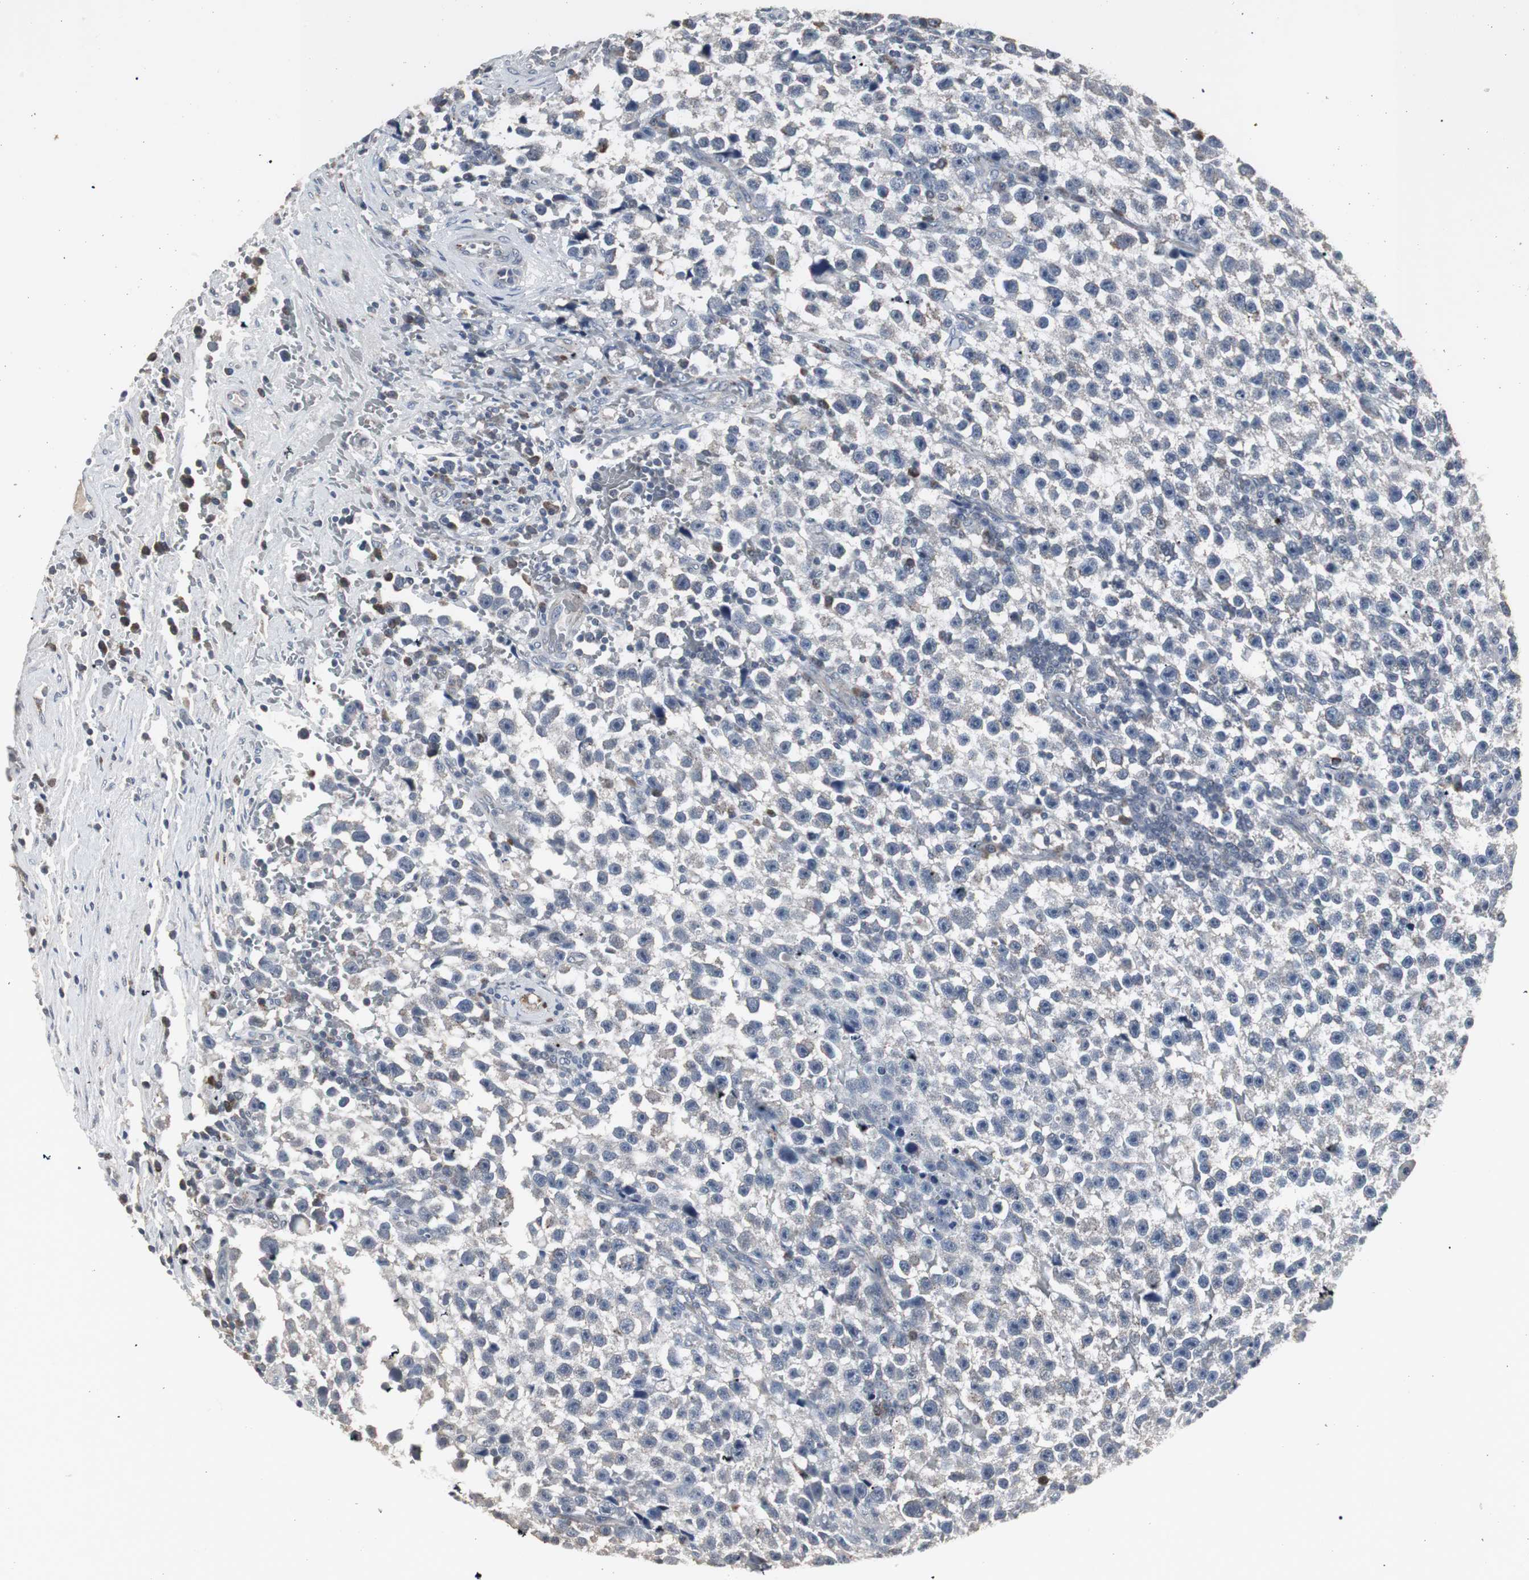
{"staining": {"intensity": "negative", "quantity": "none", "location": "none"}, "tissue": "testis cancer", "cell_type": "Tumor cells", "image_type": "cancer", "snomed": [{"axis": "morphology", "description": "Seminoma, NOS"}, {"axis": "topography", "description": "Testis"}], "caption": "An immunohistochemistry micrograph of testis seminoma is shown. There is no staining in tumor cells of testis seminoma.", "gene": "ACAA1", "patient": {"sex": "male", "age": 33}}